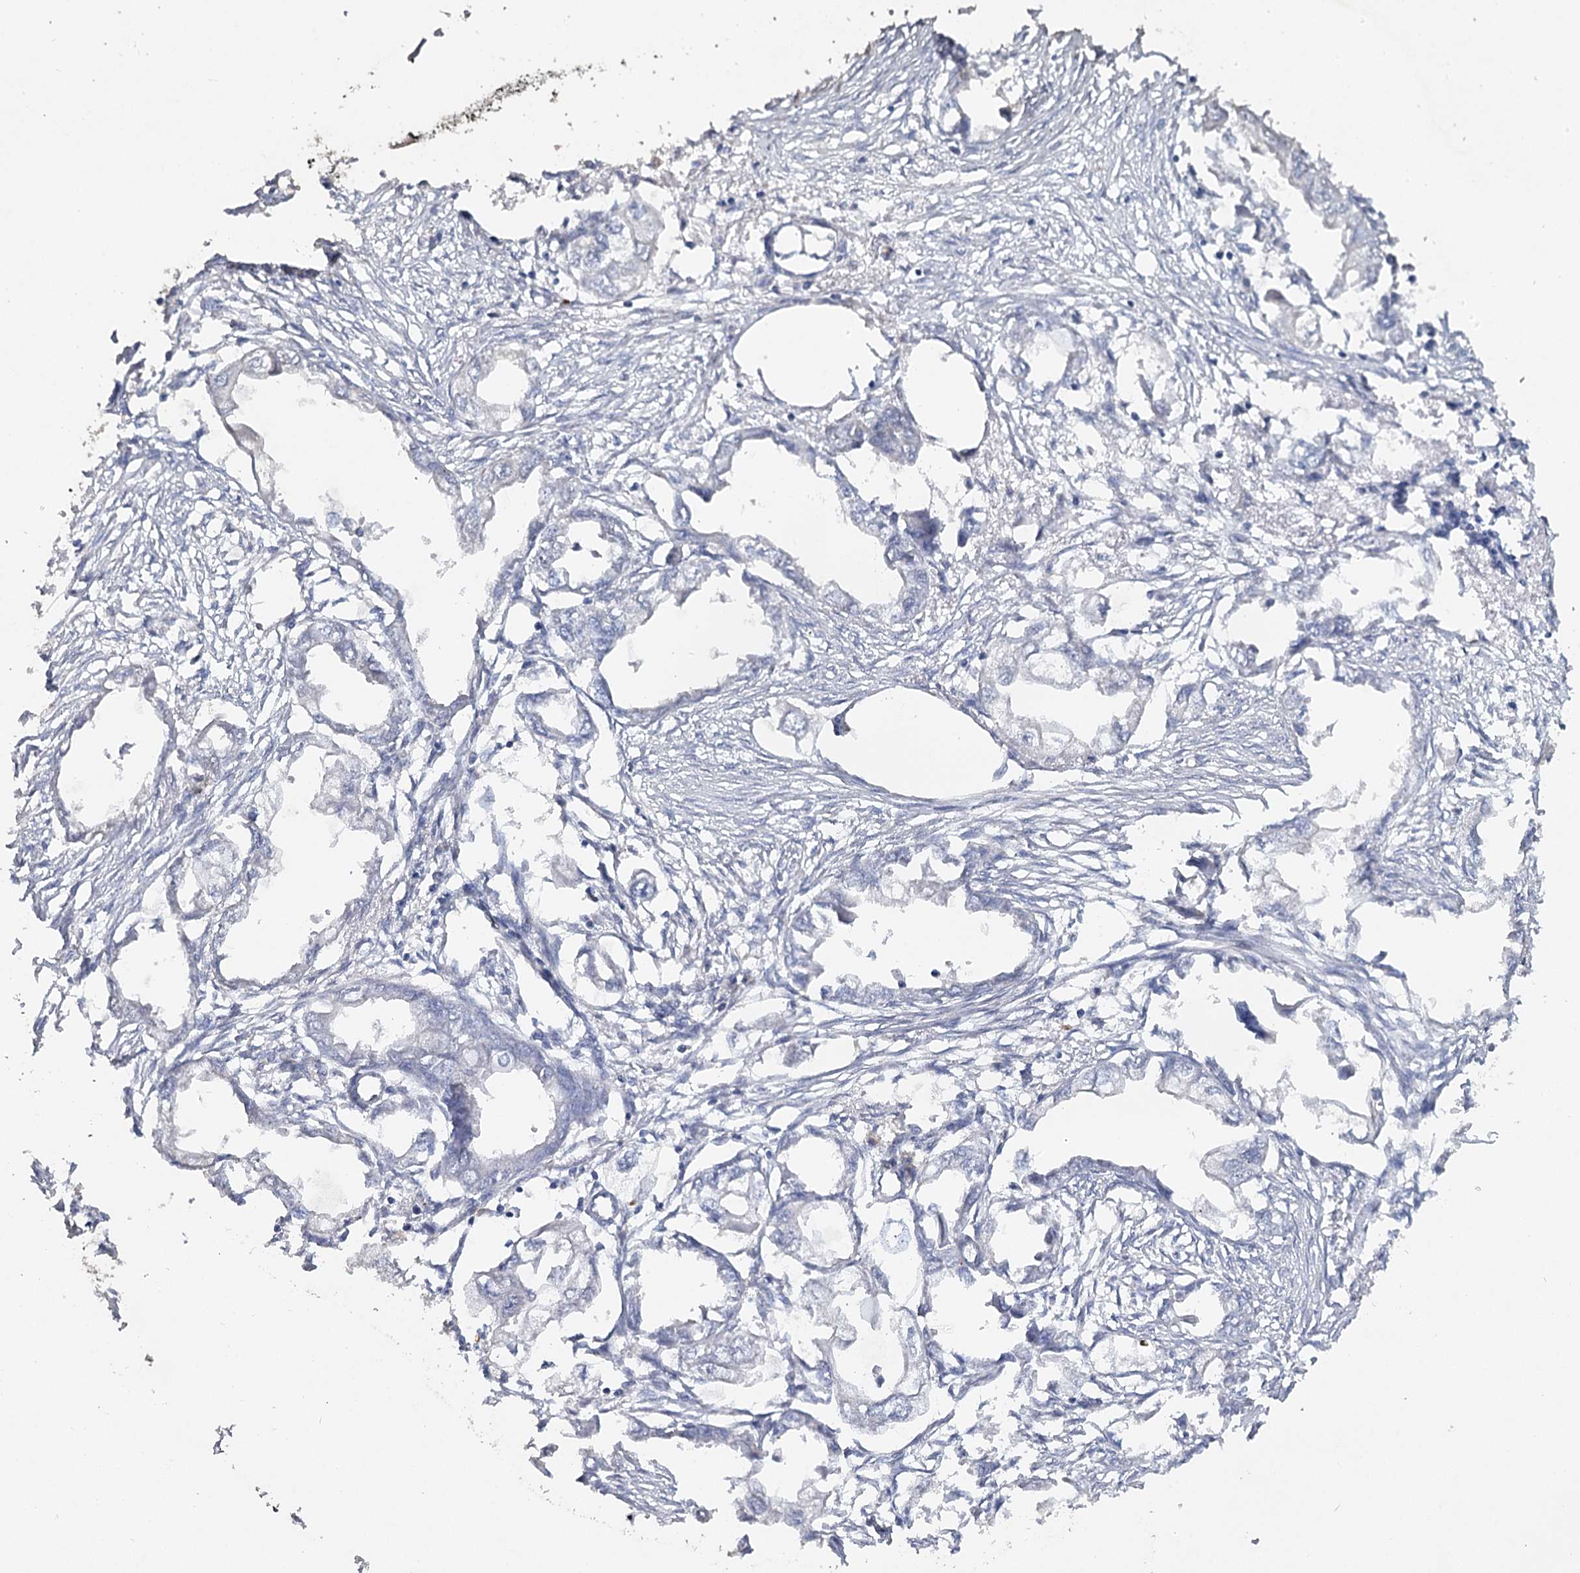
{"staining": {"intensity": "negative", "quantity": "none", "location": "none"}, "tissue": "endometrial cancer", "cell_type": "Tumor cells", "image_type": "cancer", "snomed": [{"axis": "morphology", "description": "Adenocarcinoma, NOS"}, {"axis": "morphology", "description": "Adenocarcinoma, metastatic, NOS"}, {"axis": "topography", "description": "Adipose tissue"}, {"axis": "topography", "description": "Endometrium"}], "caption": "Immunohistochemistry micrograph of neoplastic tissue: human endometrial cancer (metastatic adenocarcinoma) stained with DAB (3,3'-diaminobenzidine) displays no significant protein staining in tumor cells.", "gene": "MAP3K13", "patient": {"sex": "female", "age": 67}}